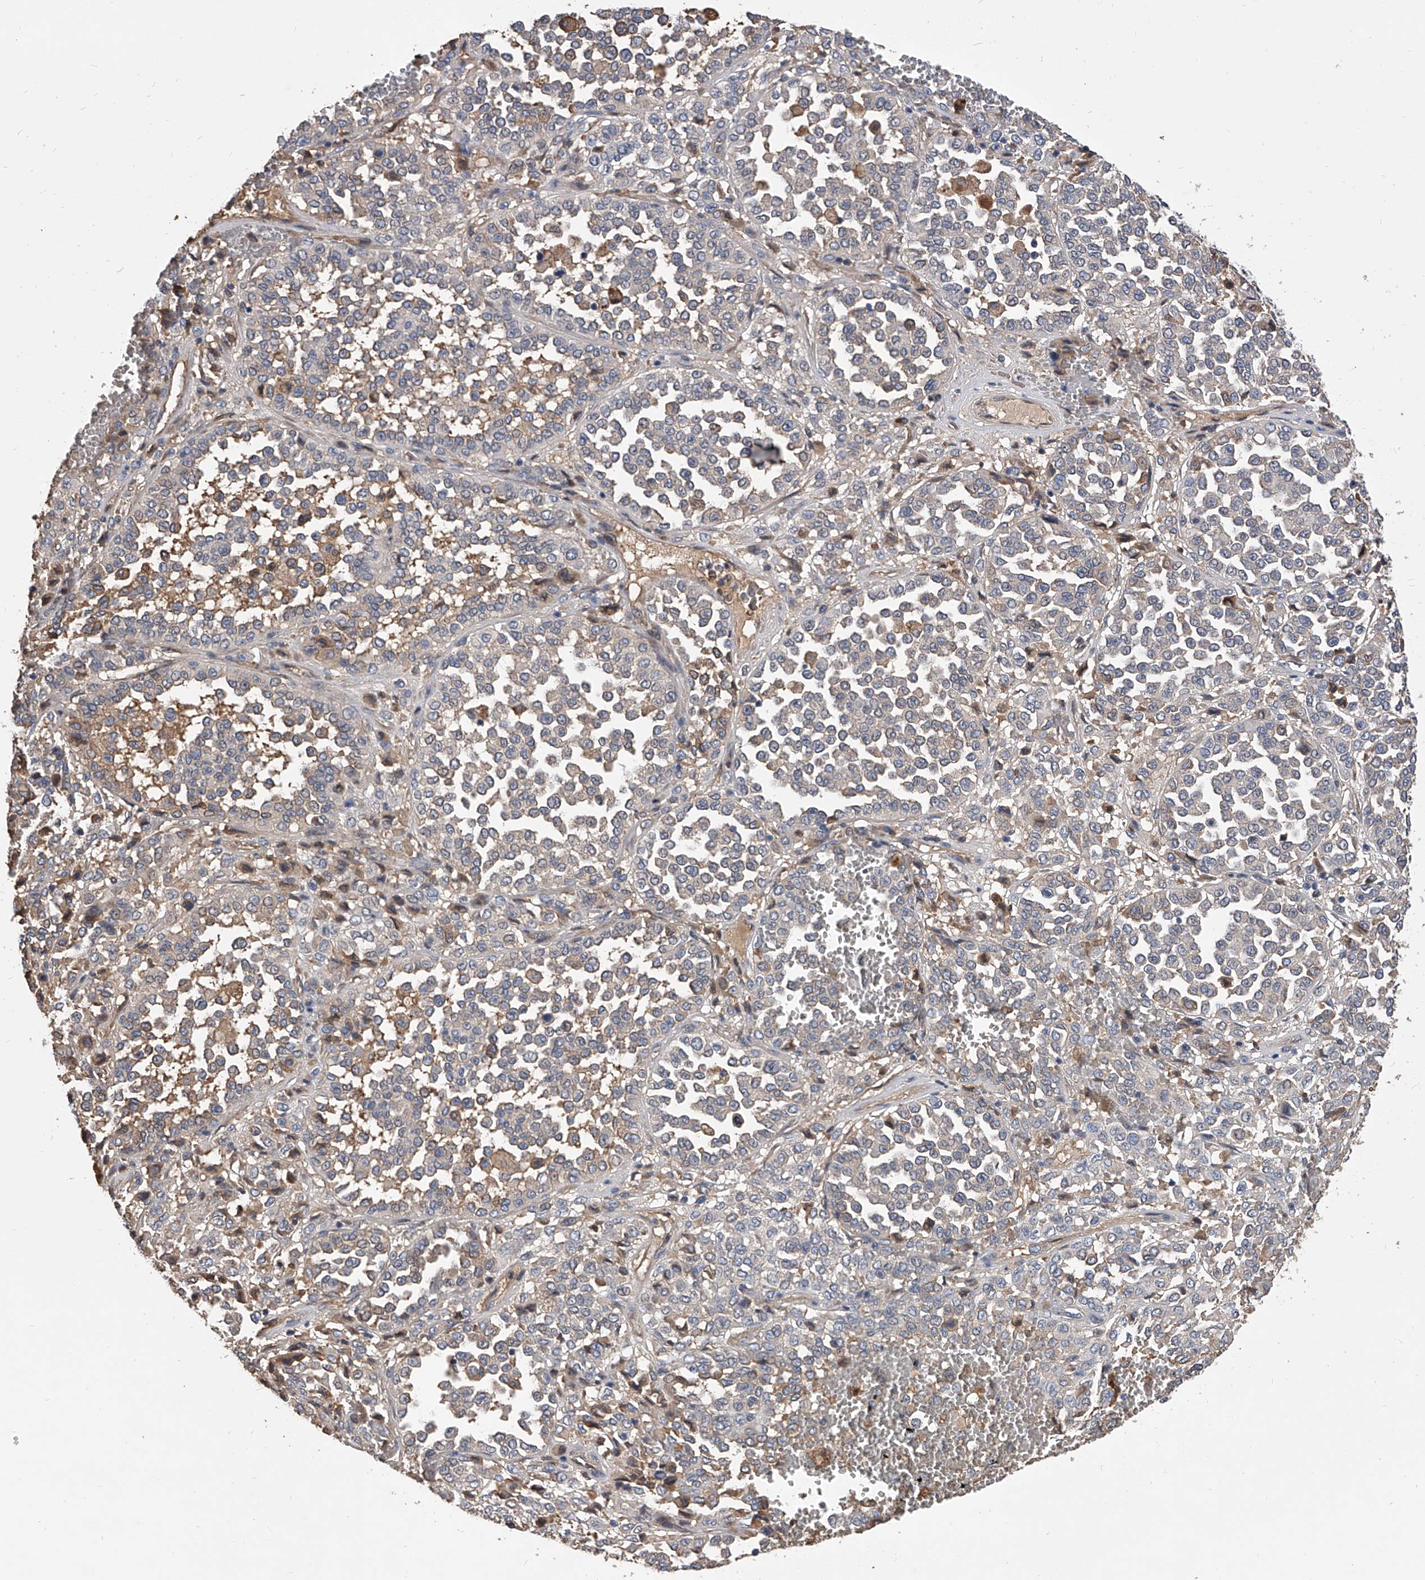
{"staining": {"intensity": "negative", "quantity": "none", "location": "none"}, "tissue": "melanoma", "cell_type": "Tumor cells", "image_type": "cancer", "snomed": [{"axis": "morphology", "description": "Malignant melanoma, Metastatic site"}, {"axis": "topography", "description": "Pancreas"}], "caption": "Immunohistochemical staining of human melanoma exhibits no significant expression in tumor cells. Nuclei are stained in blue.", "gene": "ZNF25", "patient": {"sex": "female", "age": 30}}